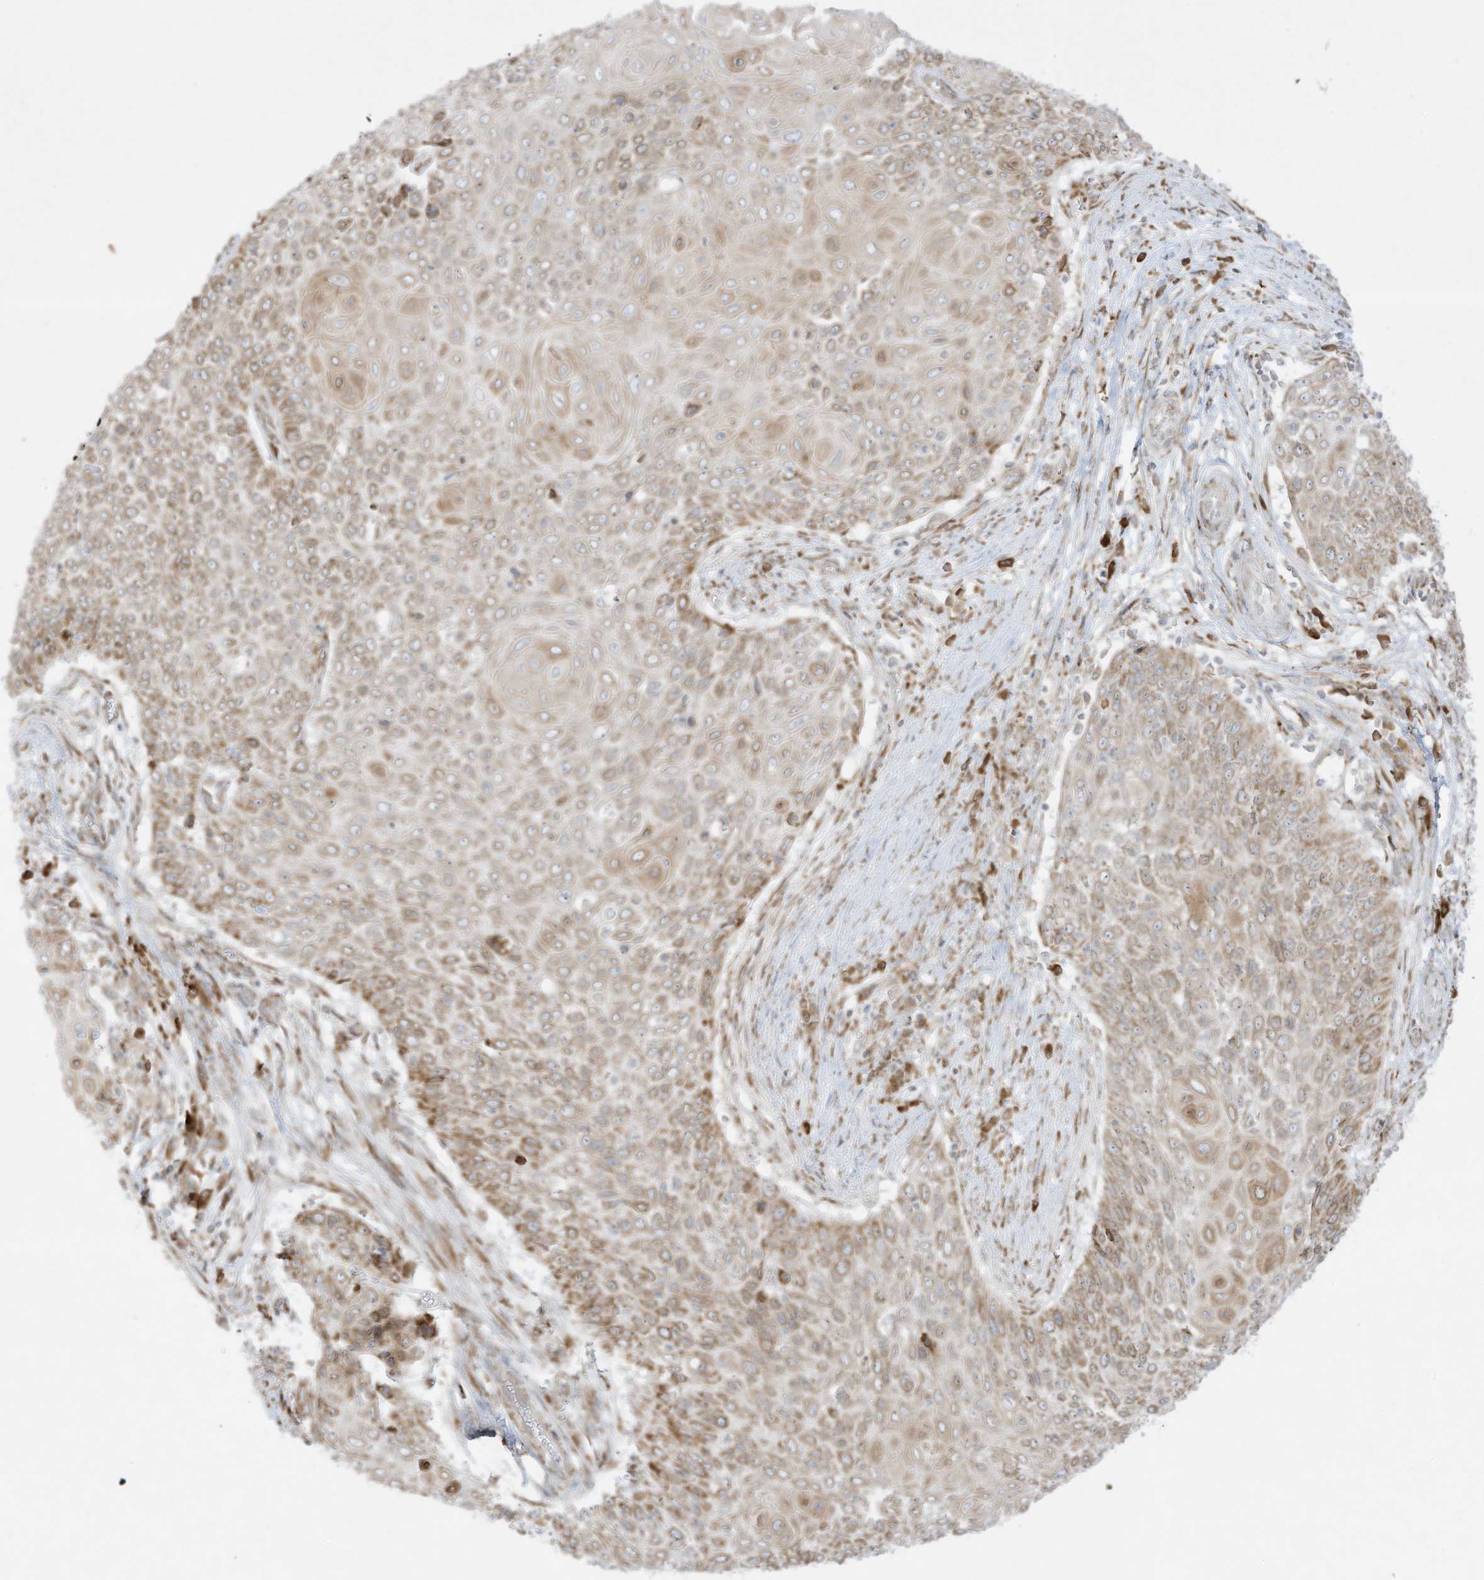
{"staining": {"intensity": "weak", "quantity": "<25%", "location": "cytoplasmic/membranous"}, "tissue": "cervical cancer", "cell_type": "Tumor cells", "image_type": "cancer", "snomed": [{"axis": "morphology", "description": "Squamous cell carcinoma, NOS"}, {"axis": "topography", "description": "Cervix"}], "caption": "Immunohistochemistry photomicrograph of neoplastic tissue: cervical cancer stained with DAB (3,3'-diaminobenzidine) displays no significant protein positivity in tumor cells.", "gene": "PTK6", "patient": {"sex": "female", "age": 39}}